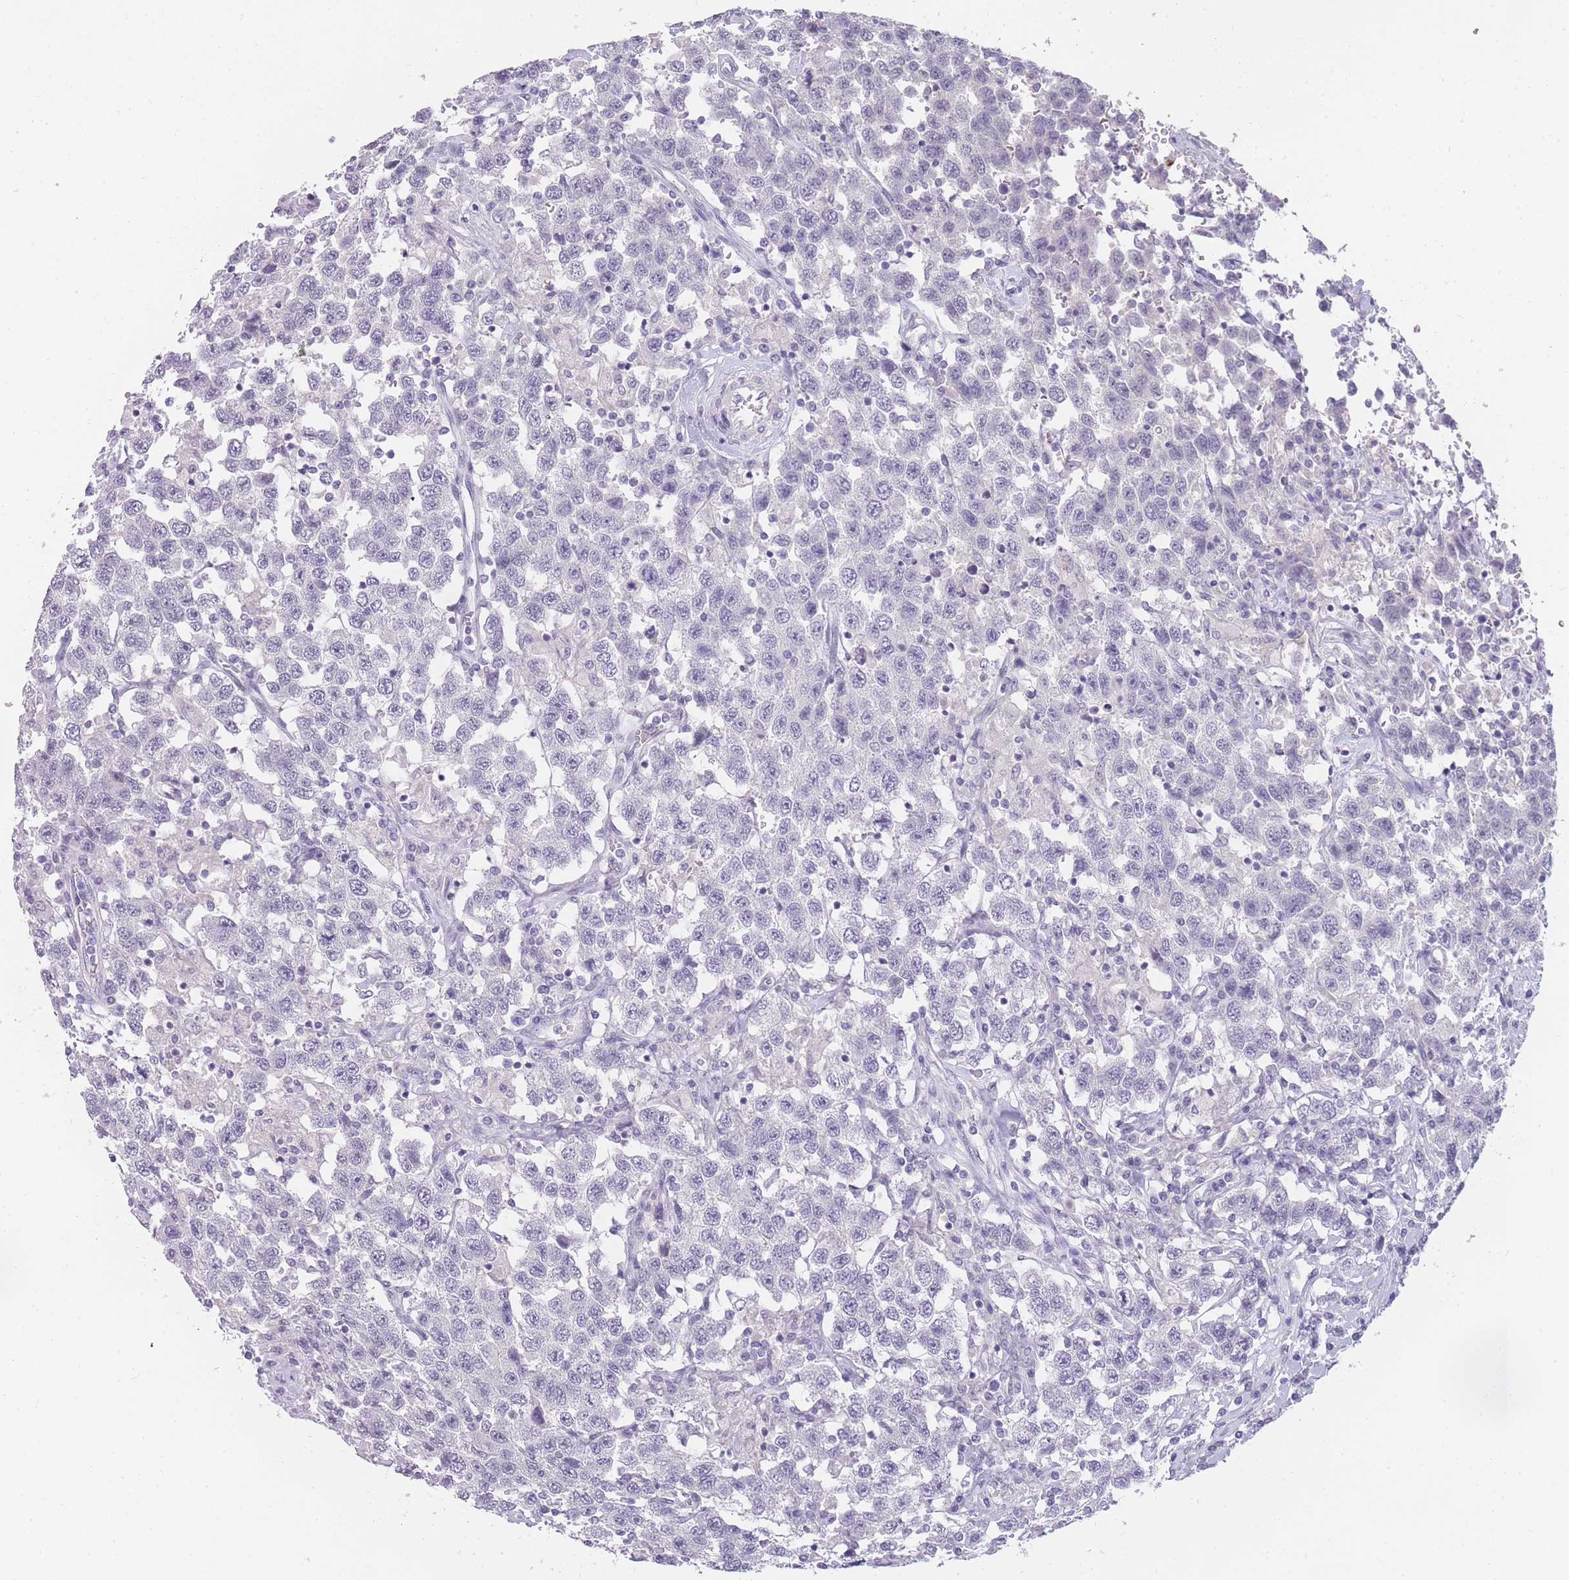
{"staining": {"intensity": "negative", "quantity": "none", "location": "none"}, "tissue": "testis cancer", "cell_type": "Tumor cells", "image_type": "cancer", "snomed": [{"axis": "morphology", "description": "Seminoma, NOS"}, {"axis": "topography", "description": "Testis"}], "caption": "High magnification brightfield microscopy of seminoma (testis) stained with DAB (3,3'-diaminobenzidine) (brown) and counterstained with hematoxylin (blue): tumor cells show no significant positivity.", "gene": "INS", "patient": {"sex": "male", "age": 41}}